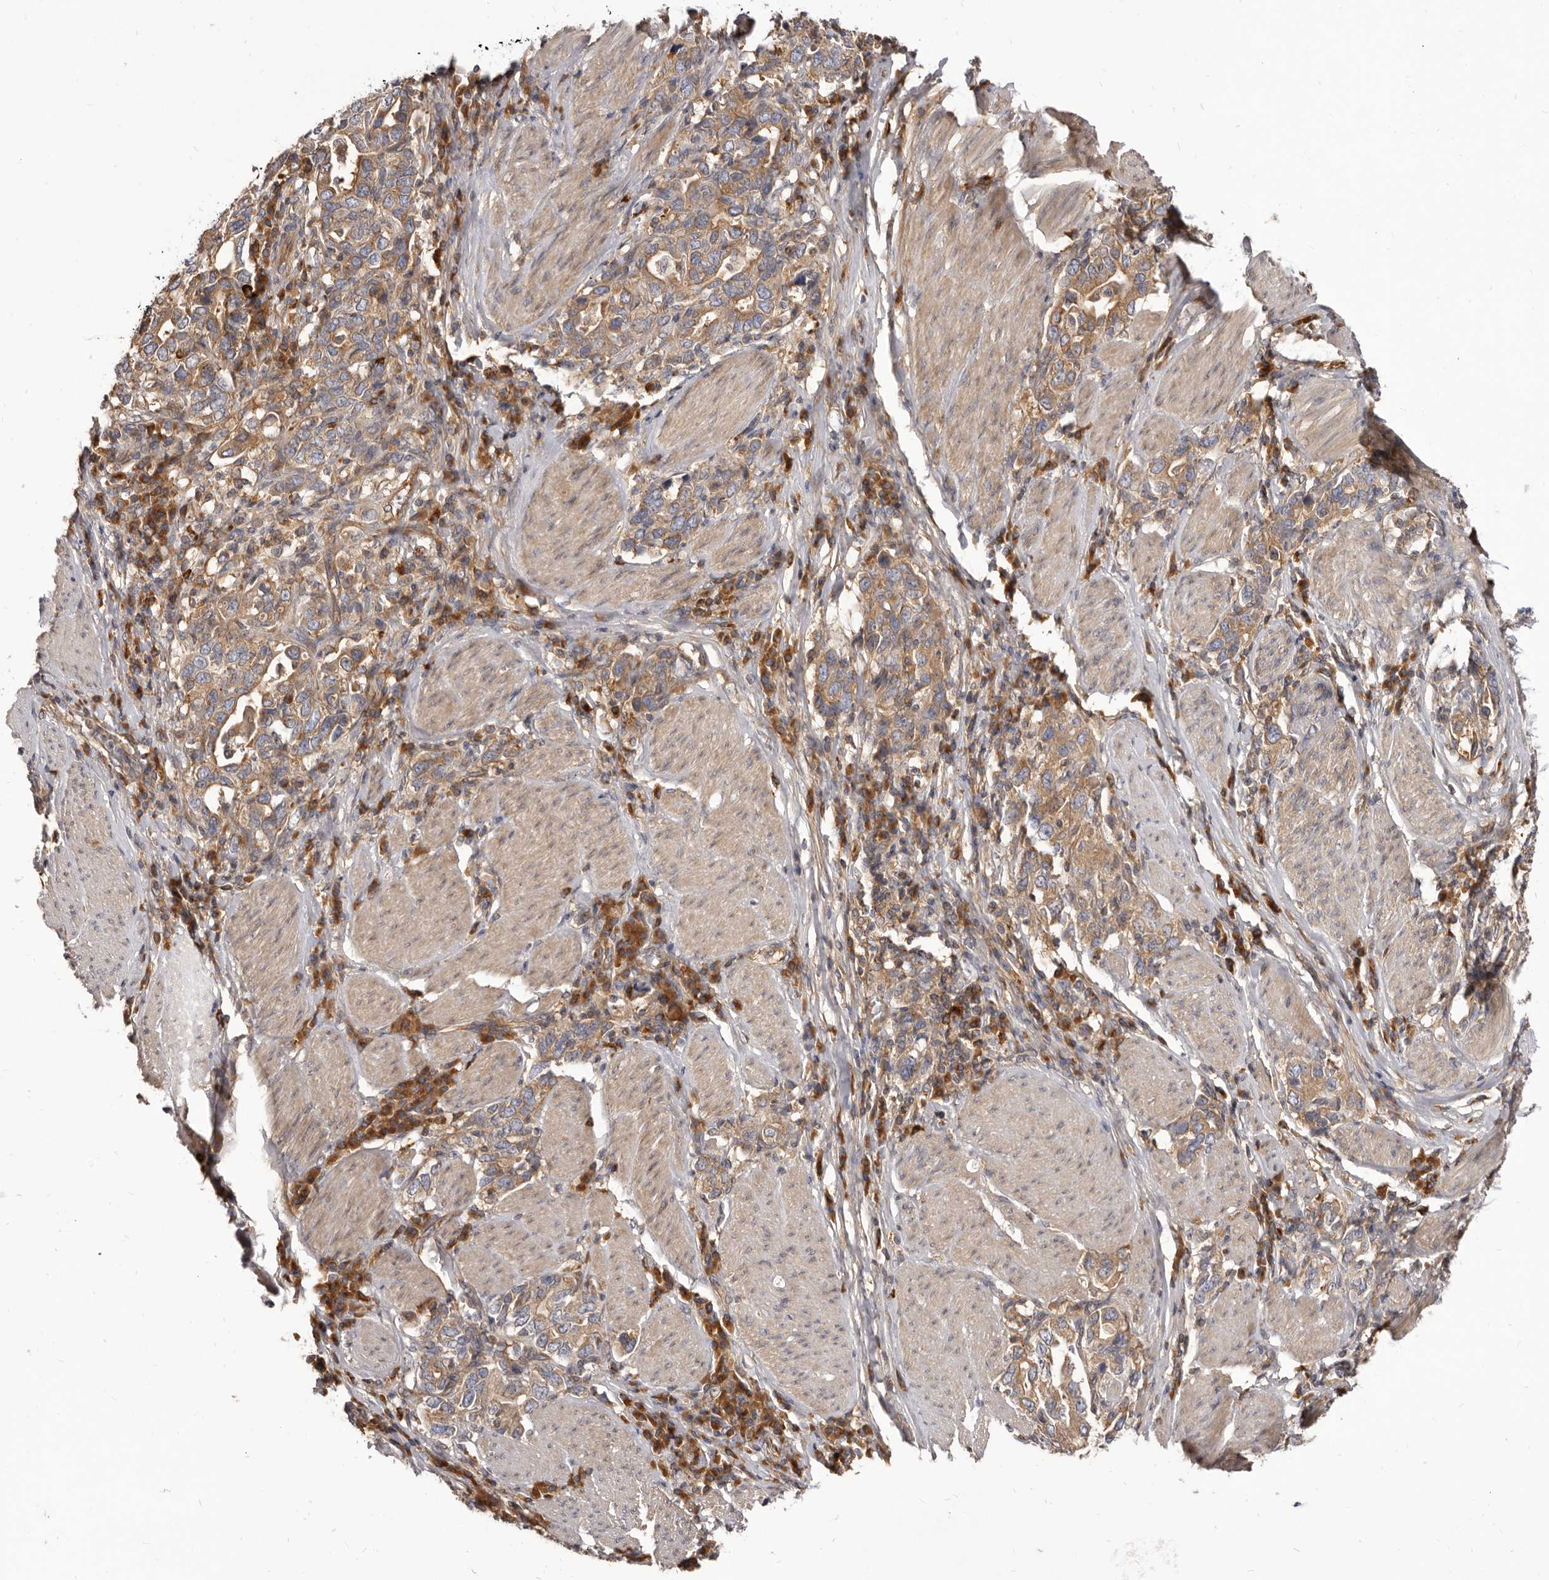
{"staining": {"intensity": "moderate", "quantity": ">75%", "location": "cytoplasmic/membranous"}, "tissue": "stomach cancer", "cell_type": "Tumor cells", "image_type": "cancer", "snomed": [{"axis": "morphology", "description": "Adenocarcinoma, NOS"}, {"axis": "topography", "description": "Stomach, upper"}], "caption": "A brown stain labels moderate cytoplasmic/membranous staining of a protein in human stomach cancer (adenocarcinoma) tumor cells. Nuclei are stained in blue.", "gene": "ADAMTS20", "patient": {"sex": "male", "age": 62}}